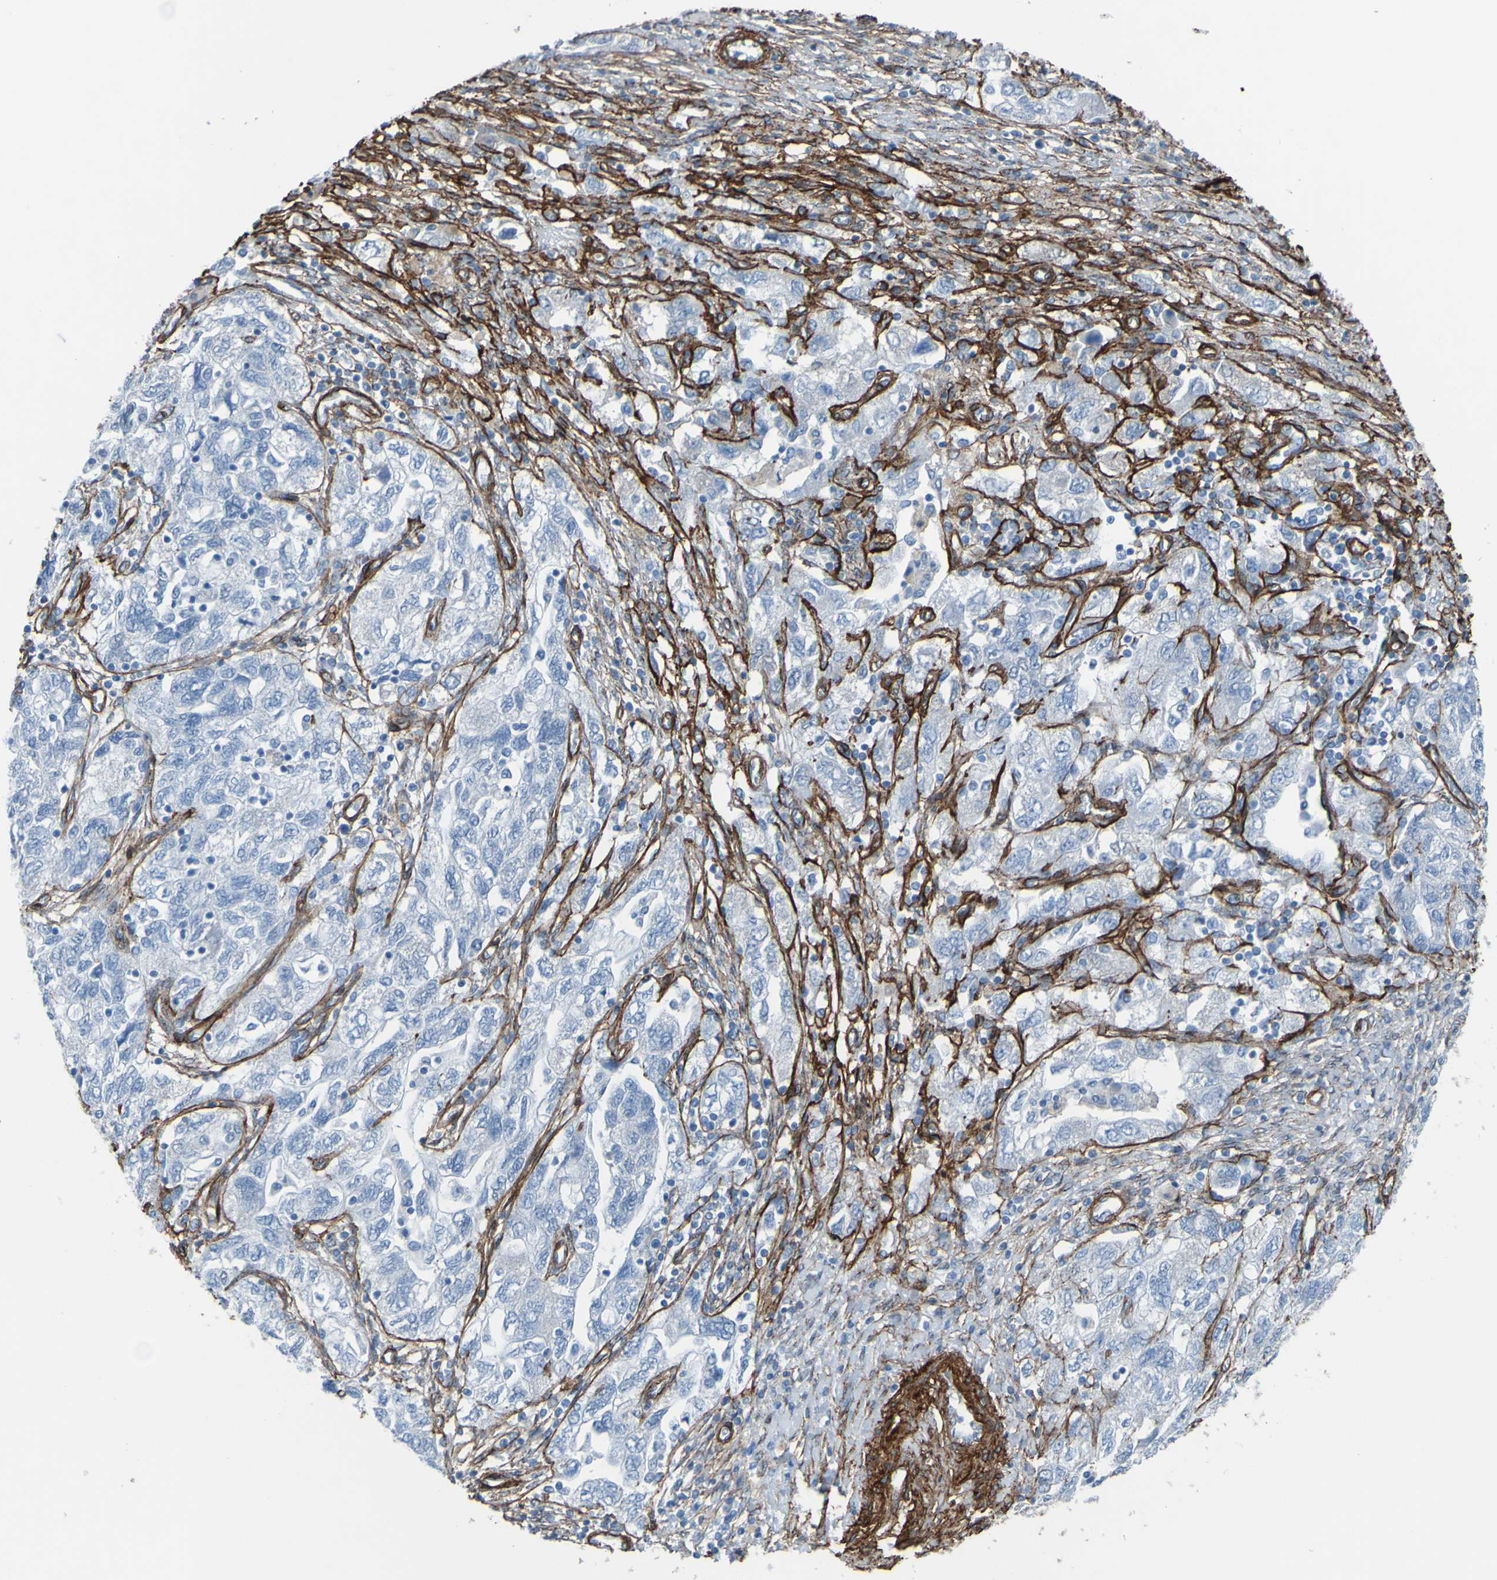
{"staining": {"intensity": "negative", "quantity": "none", "location": "none"}, "tissue": "ovarian cancer", "cell_type": "Tumor cells", "image_type": "cancer", "snomed": [{"axis": "morphology", "description": "Carcinoma, NOS"}, {"axis": "morphology", "description": "Cystadenocarcinoma, serous, NOS"}, {"axis": "topography", "description": "Ovary"}], "caption": "IHC image of human ovarian cancer (carcinoma) stained for a protein (brown), which reveals no staining in tumor cells.", "gene": "COL4A2", "patient": {"sex": "female", "age": 69}}